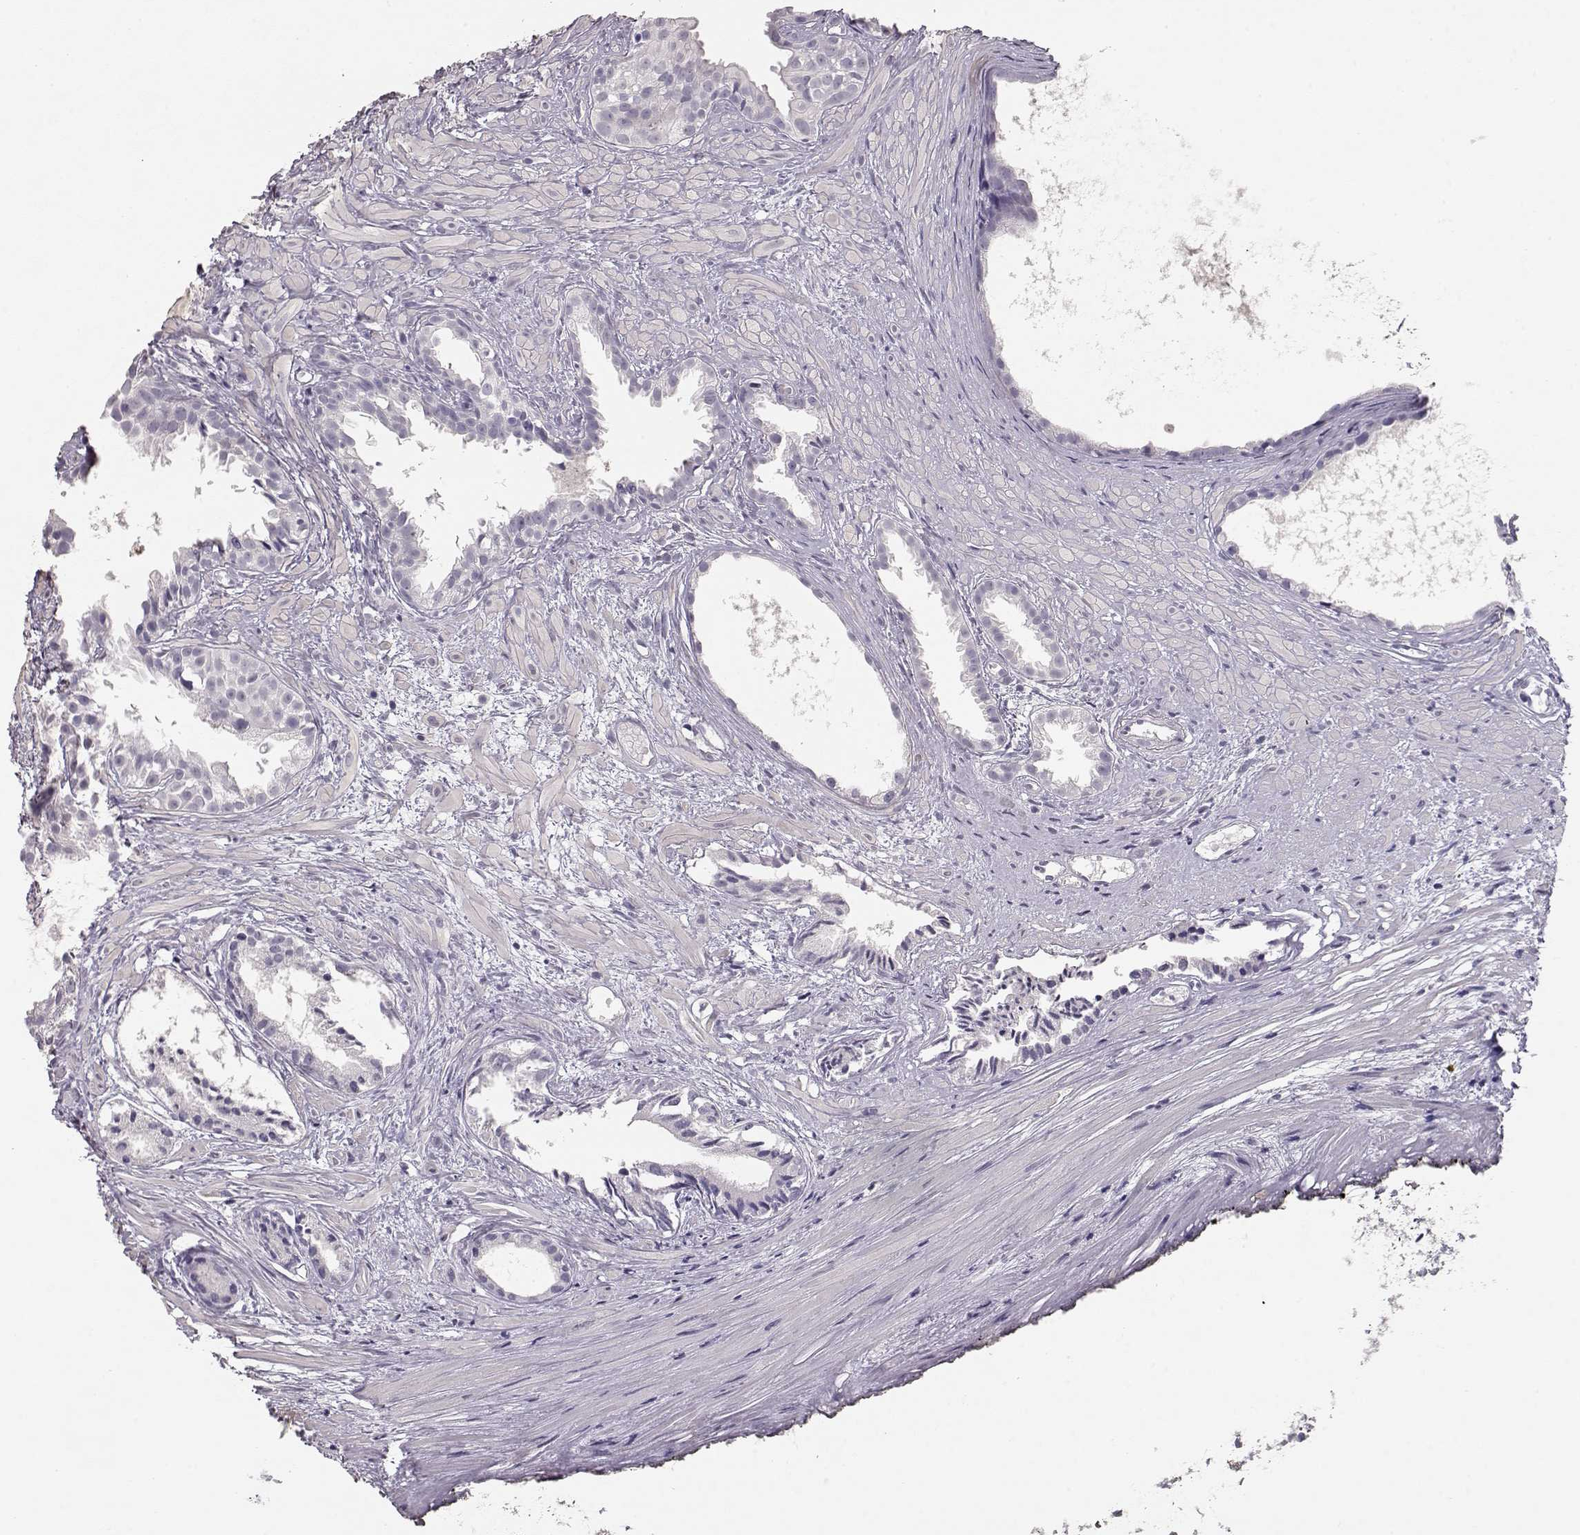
{"staining": {"intensity": "negative", "quantity": "none", "location": "none"}, "tissue": "prostate cancer", "cell_type": "Tumor cells", "image_type": "cancer", "snomed": [{"axis": "morphology", "description": "Adenocarcinoma, High grade"}, {"axis": "topography", "description": "Prostate"}], "caption": "The histopathology image displays no staining of tumor cells in high-grade adenocarcinoma (prostate).", "gene": "MAGEC1", "patient": {"sex": "male", "age": 79}}